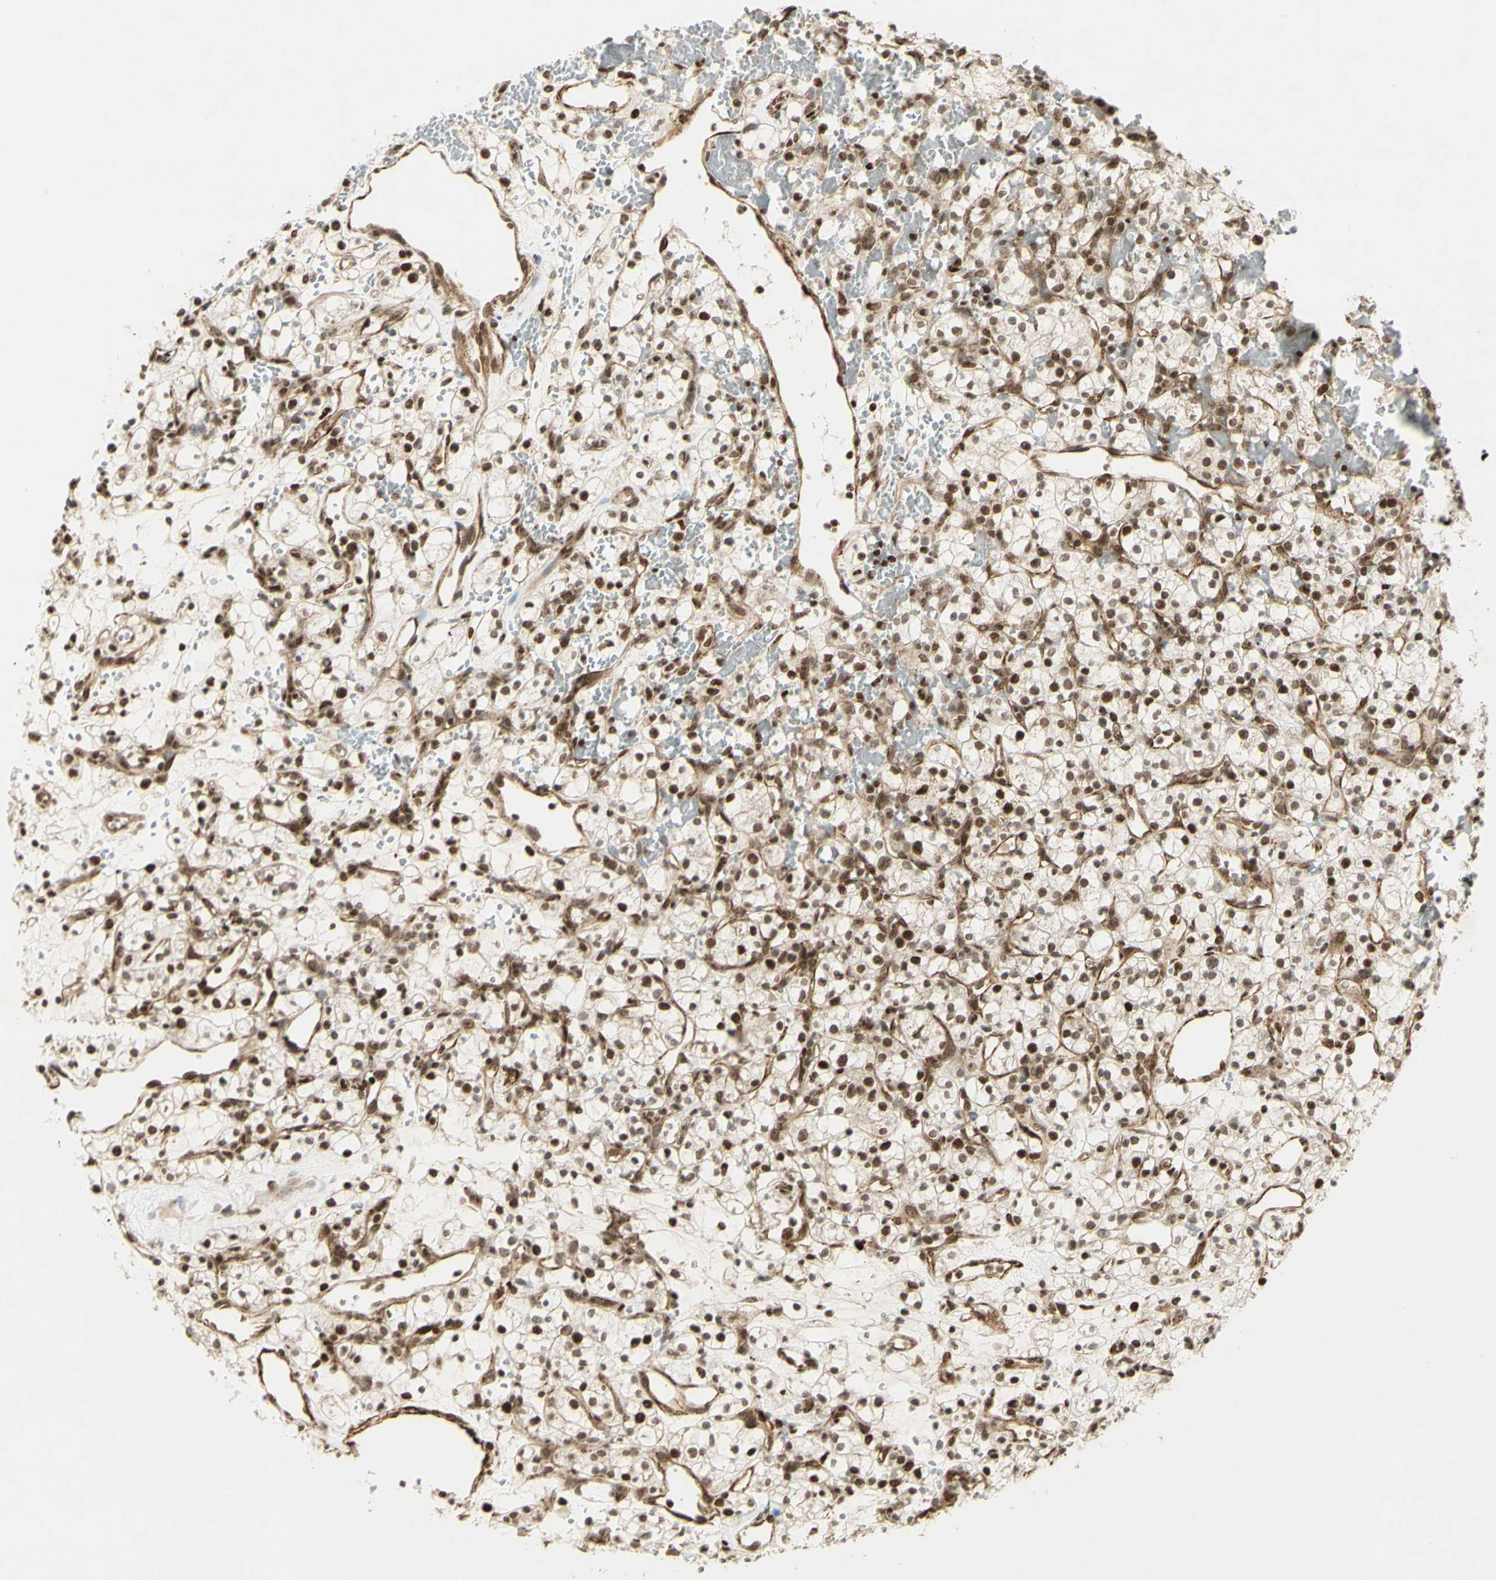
{"staining": {"intensity": "moderate", "quantity": ">75%", "location": "nuclear"}, "tissue": "renal cancer", "cell_type": "Tumor cells", "image_type": "cancer", "snomed": [{"axis": "morphology", "description": "Adenocarcinoma, NOS"}, {"axis": "topography", "description": "Kidney"}], "caption": "A high-resolution histopathology image shows IHC staining of renal adenocarcinoma, which reveals moderate nuclear expression in about >75% of tumor cells.", "gene": "ZMYM6", "patient": {"sex": "female", "age": 60}}